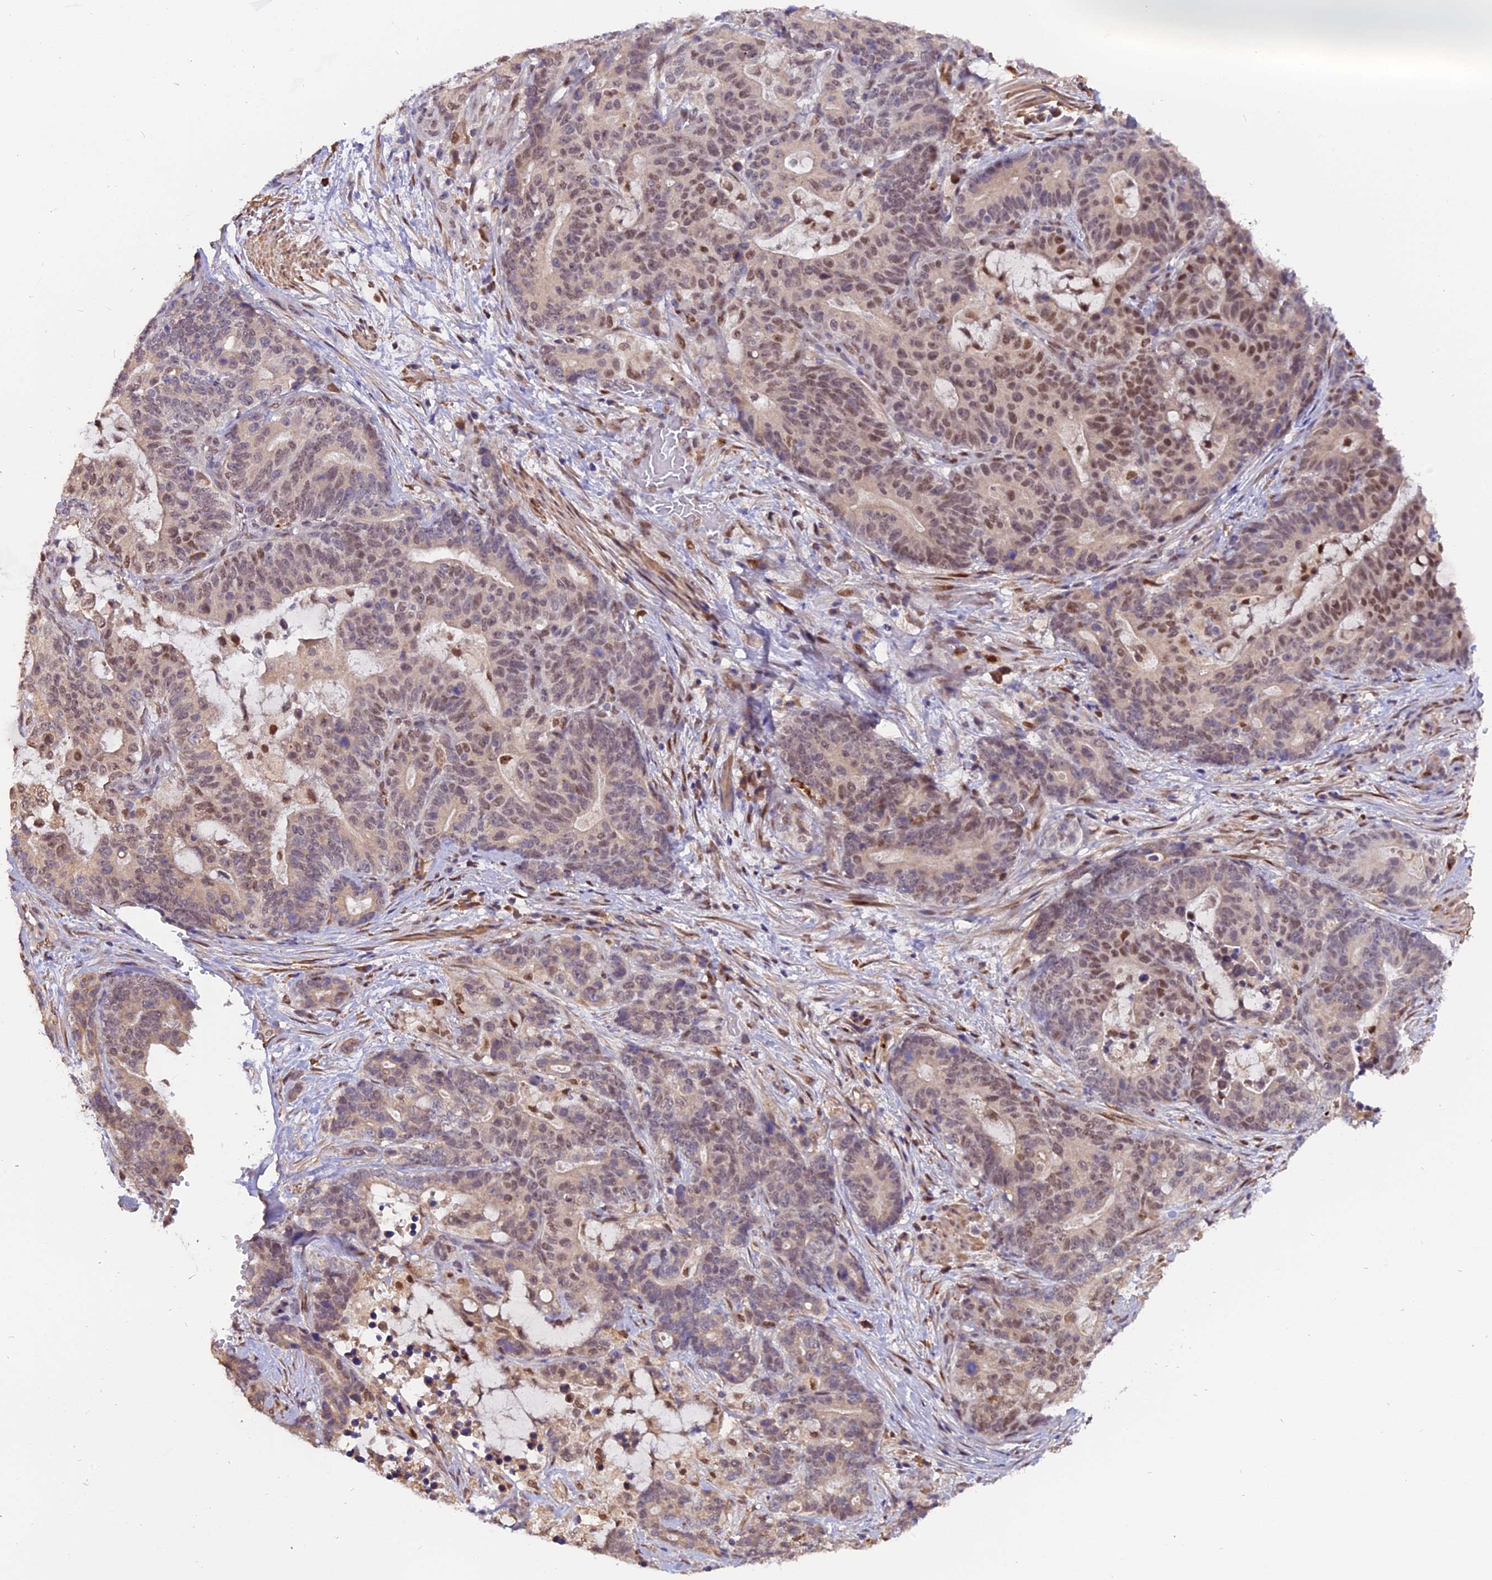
{"staining": {"intensity": "moderate", "quantity": "25%-75%", "location": "nuclear"}, "tissue": "stomach cancer", "cell_type": "Tumor cells", "image_type": "cancer", "snomed": [{"axis": "morphology", "description": "Normal tissue, NOS"}, {"axis": "morphology", "description": "Adenocarcinoma, NOS"}, {"axis": "topography", "description": "Stomach"}], "caption": "Immunohistochemical staining of human stomach cancer (adenocarcinoma) displays medium levels of moderate nuclear protein expression in about 25%-75% of tumor cells.", "gene": "FAM118B", "patient": {"sex": "female", "age": 64}}